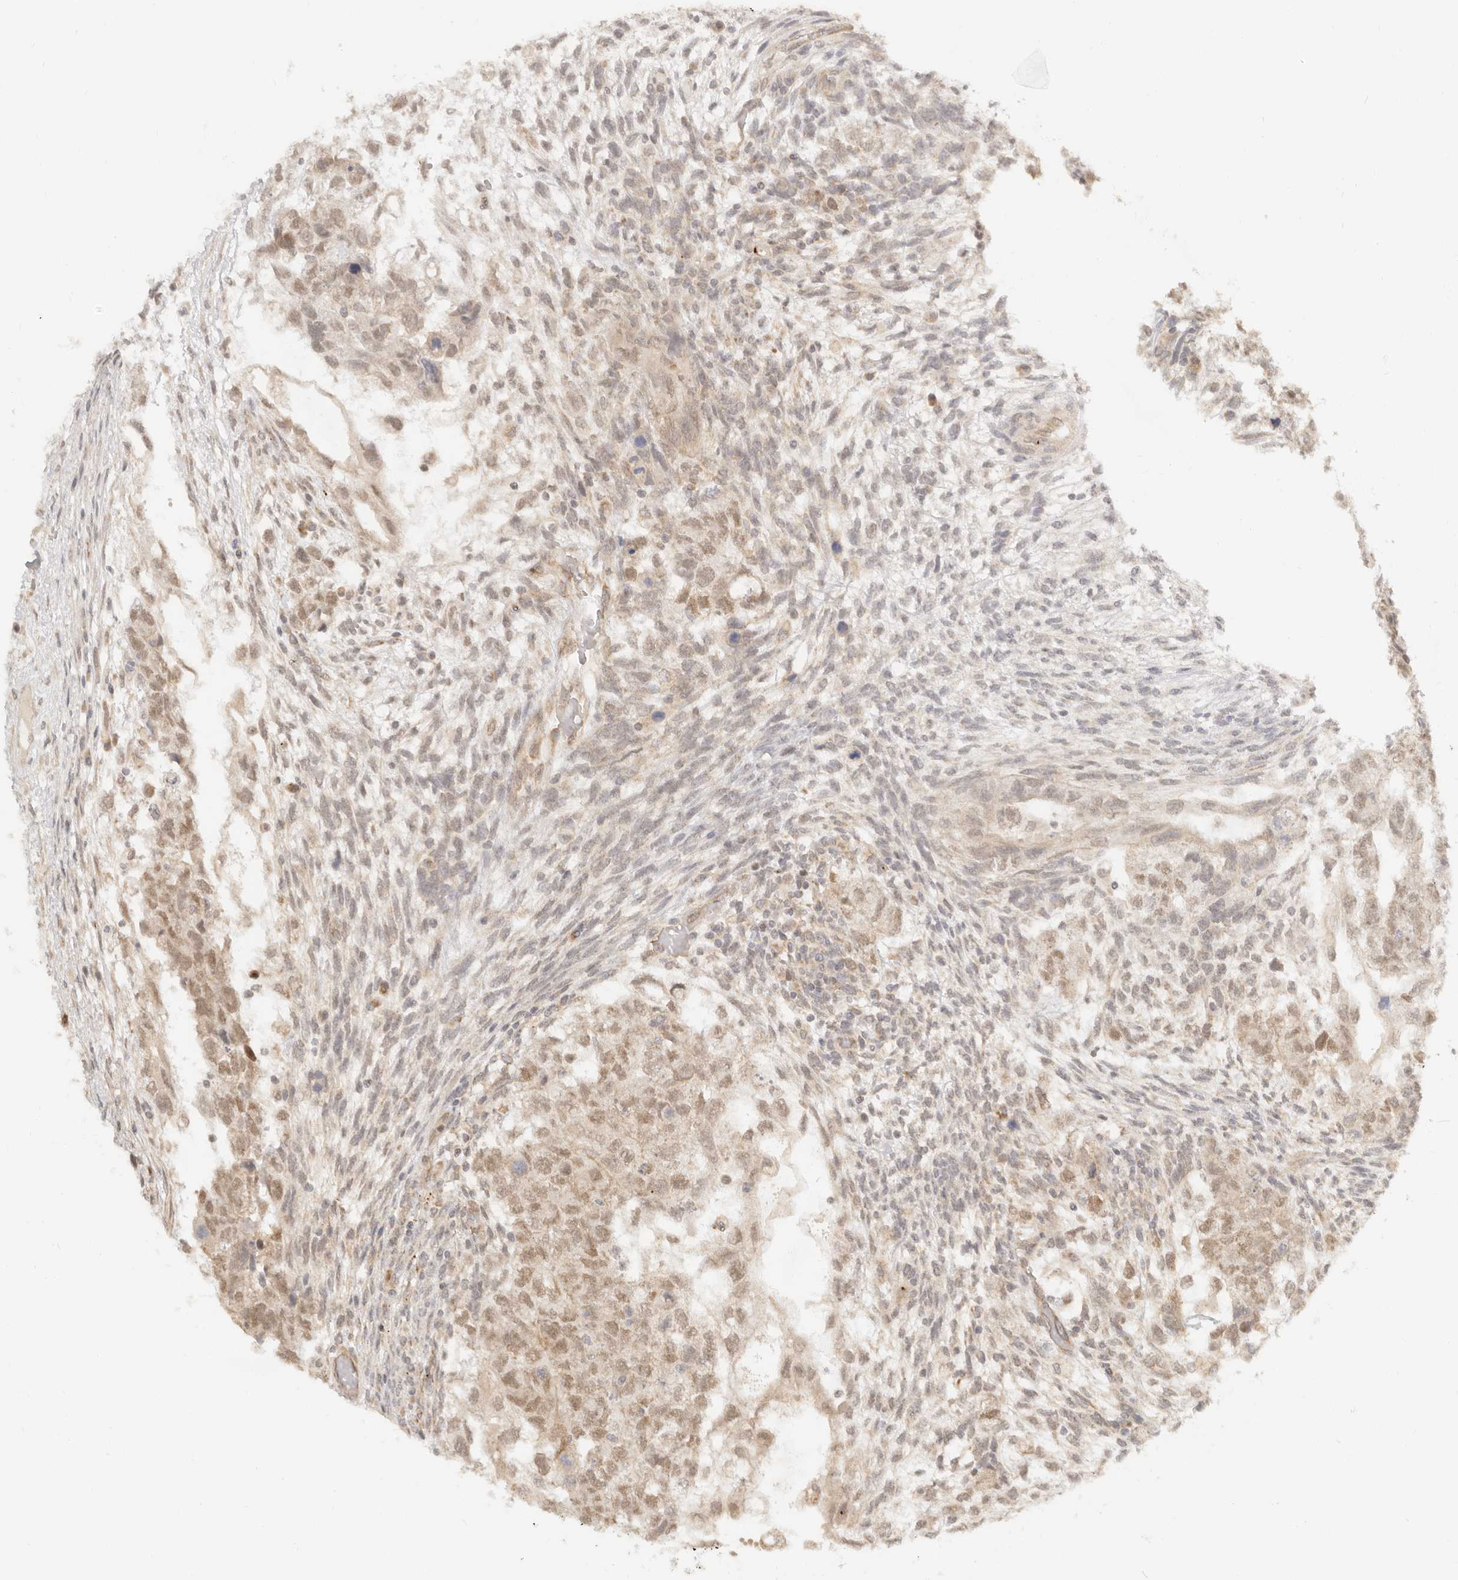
{"staining": {"intensity": "weak", "quantity": ">75%", "location": "nuclear"}, "tissue": "testis cancer", "cell_type": "Tumor cells", "image_type": "cancer", "snomed": [{"axis": "morphology", "description": "Normal tissue, NOS"}, {"axis": "morphology", "description": "Carcinoma, Embryonal, NOS"}, {"axis": "topography", "description": "Testis"}], "caption": "Human testis cancer (embryonal carcinoma) stained for a protein (brown) reveals weak nuclear positive positivity in about >75% of tumor cells.", "gene": "BAALC", "patient": {"sex": "male", "age": 36}}